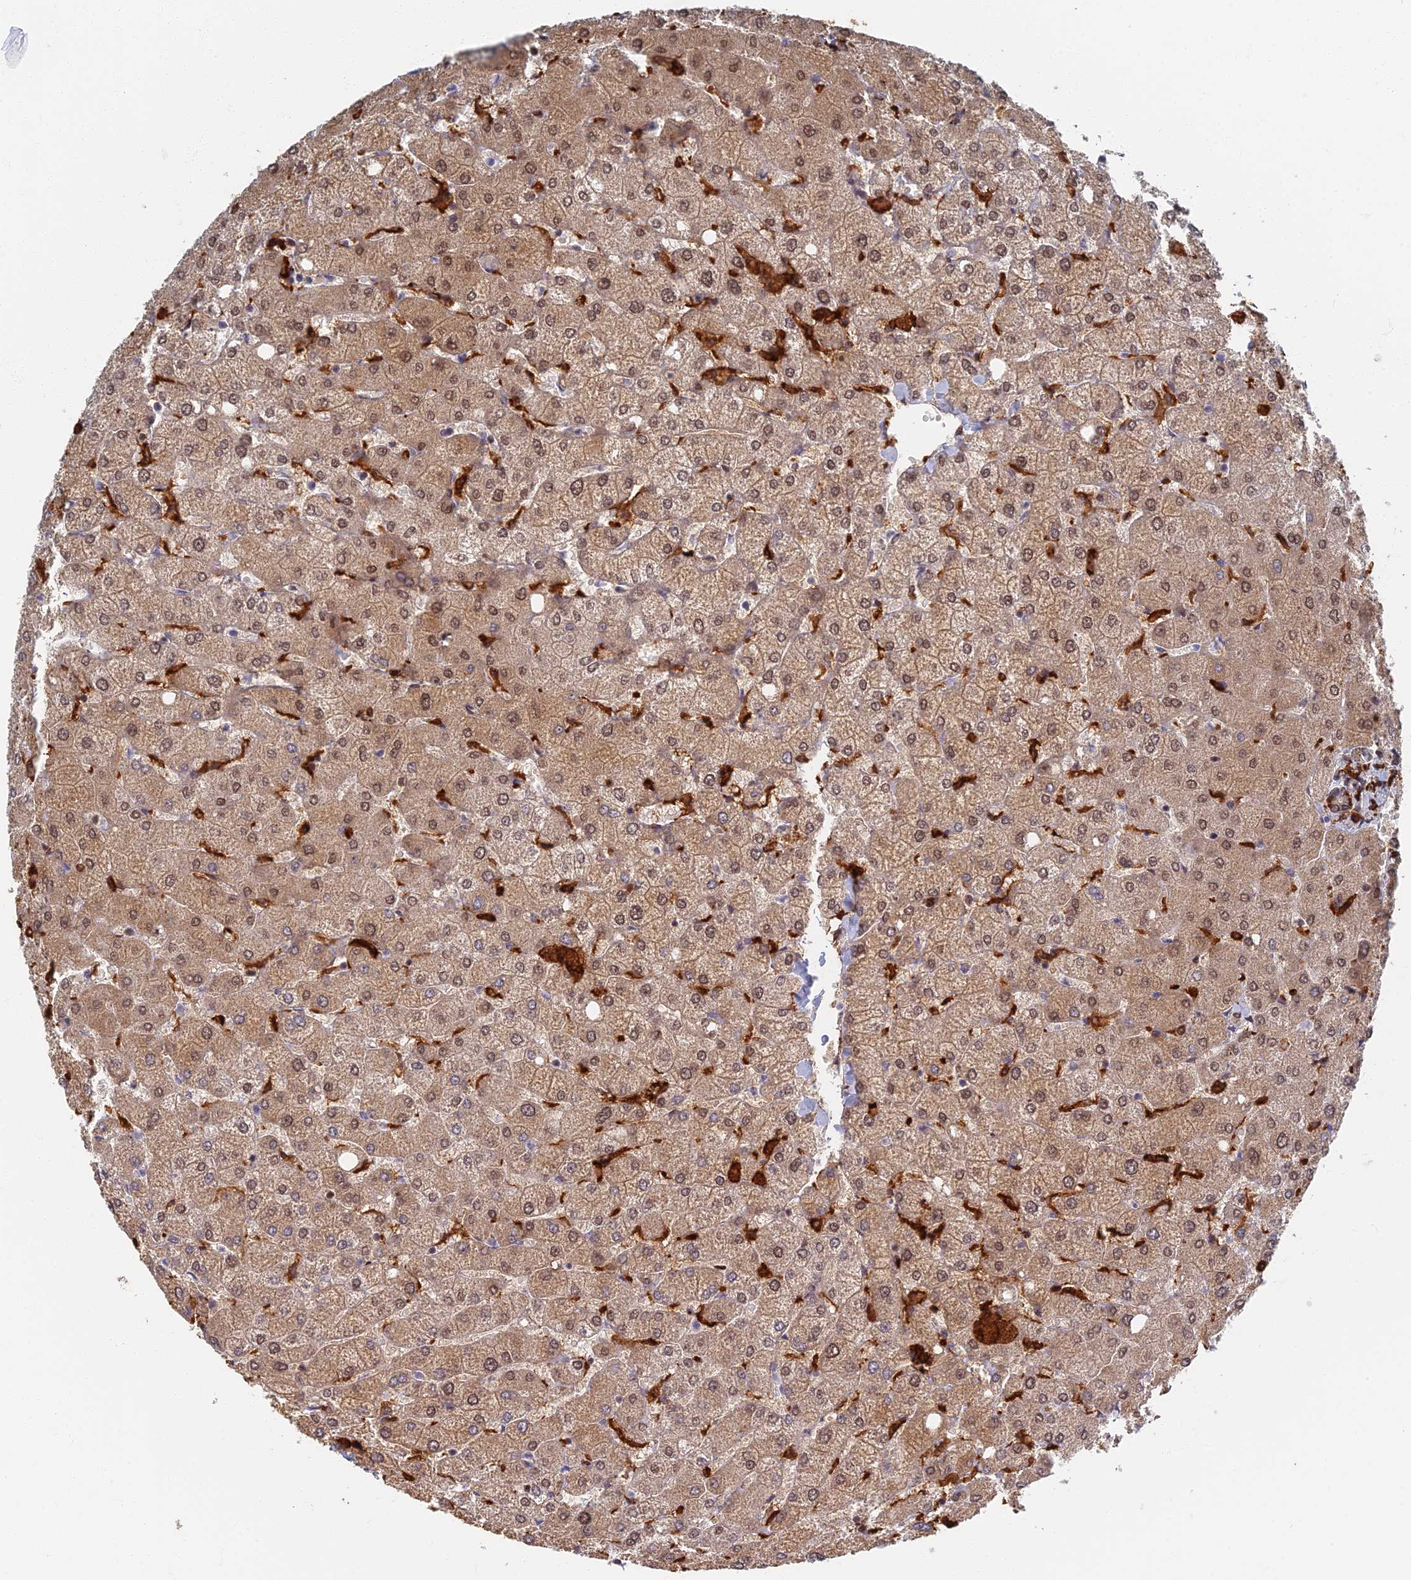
{"staining": {"intensity": "weak", "quantity": "<25%", "location": "nuclear"}, "tissue": "liver", "cell_type": "Cholangiocytes", "image_type": "normal", "snomed": [{"axis": "morphology", "description": "Normal tissue, NOS"}, {"axis": "topography", "description": "Liver"}], "caption": "The micrograph reveals no significant expression in cholangiocytes of liver. Brightfield microscopy of immunohistochemistry stained with DAB (brown) and hematoxylin (blue), captured at high magnification.", "gene": "GPATCH1", "patient": {"sex": "female", "age": 54}}